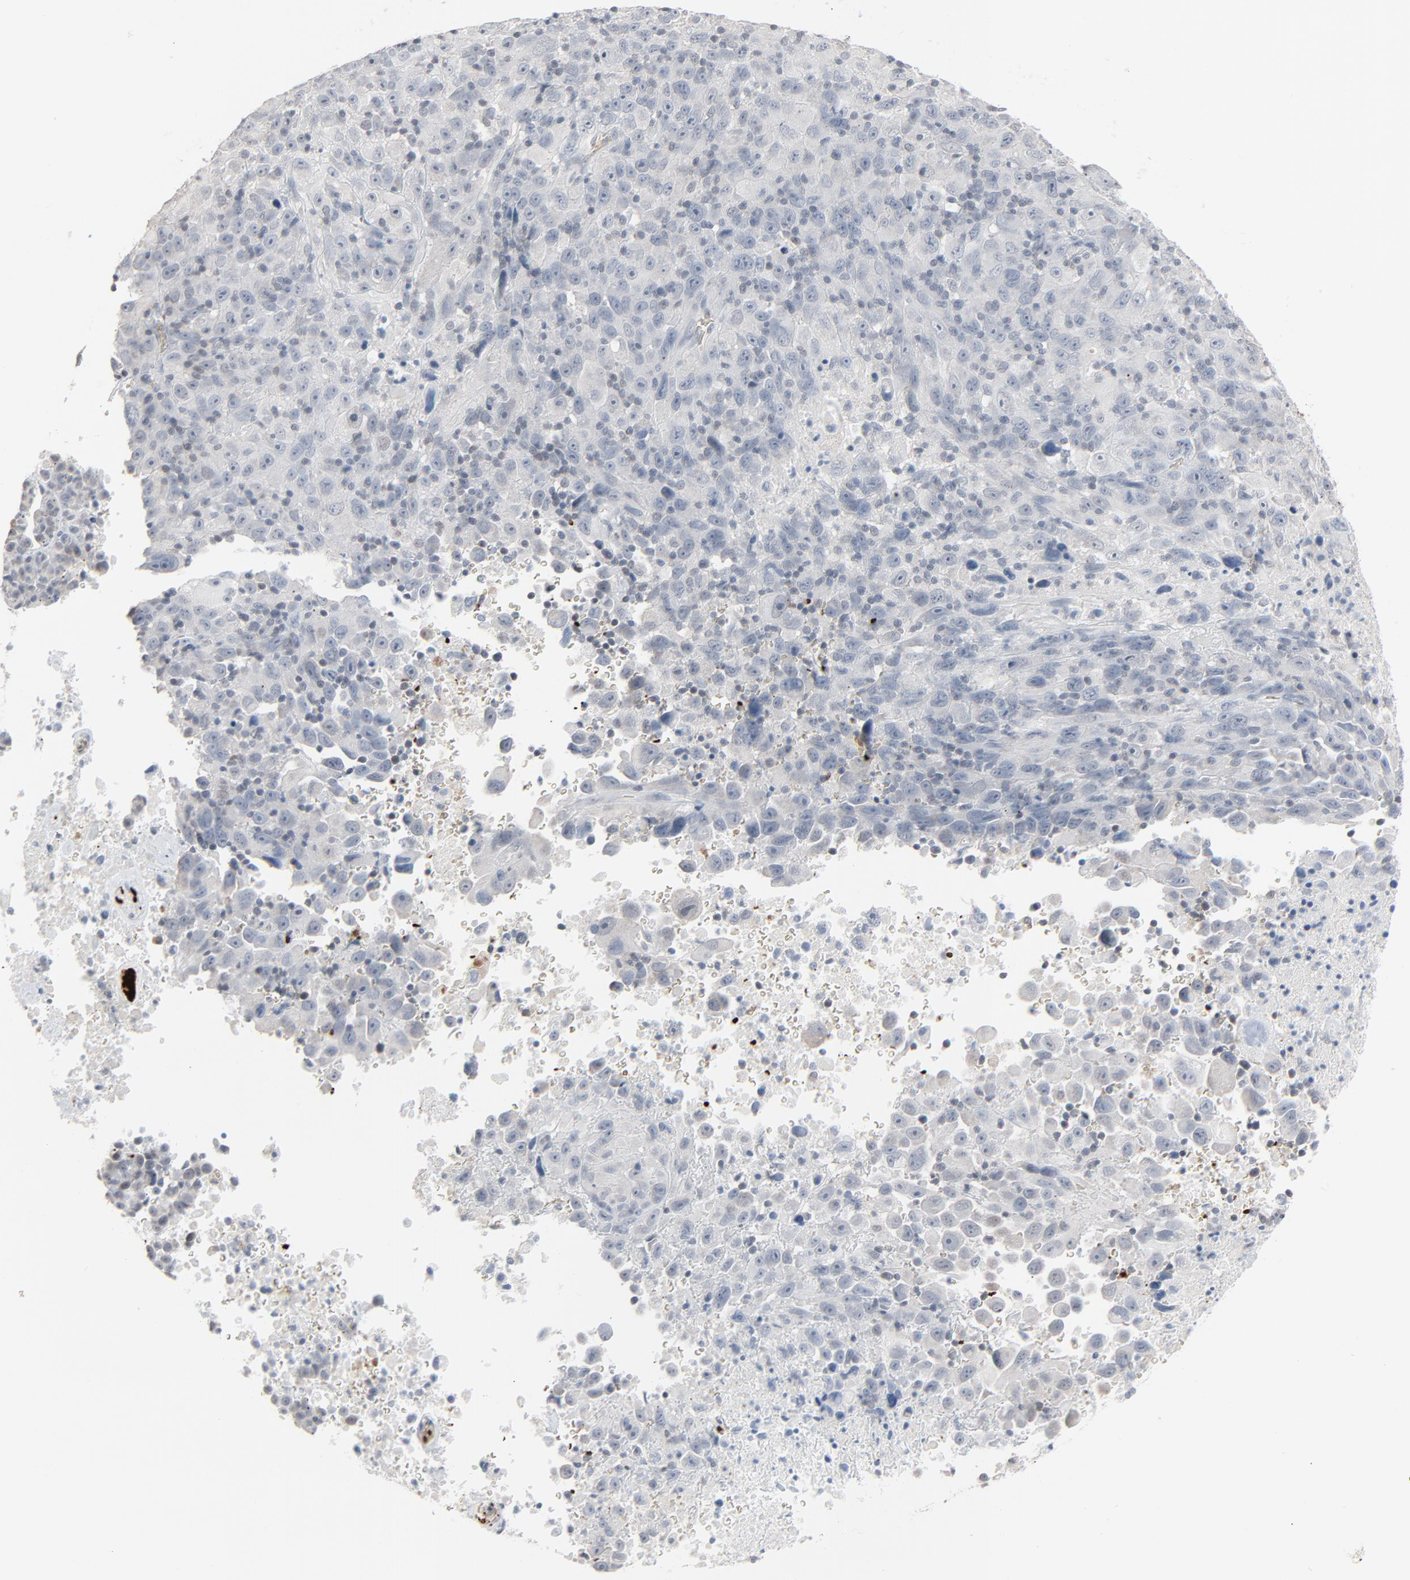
{"staining": {"intensity": "negative", "quantity": "none", "location": "none"}, "tissue": "melanoma", "cell_type": "Tumor cells", "image_type": "cancer", "snomed": [{"axis": "morphology", "description": "Malignant melanoma, Metastatic site"}, {"axis": "topography", "description": "Cerebral cortex"}], "caption": "A micrograph of human melanoma is negative for staining in tumor cells.", "gene": "SAGE1", "patient": {"sex": "female", "age": 52}}